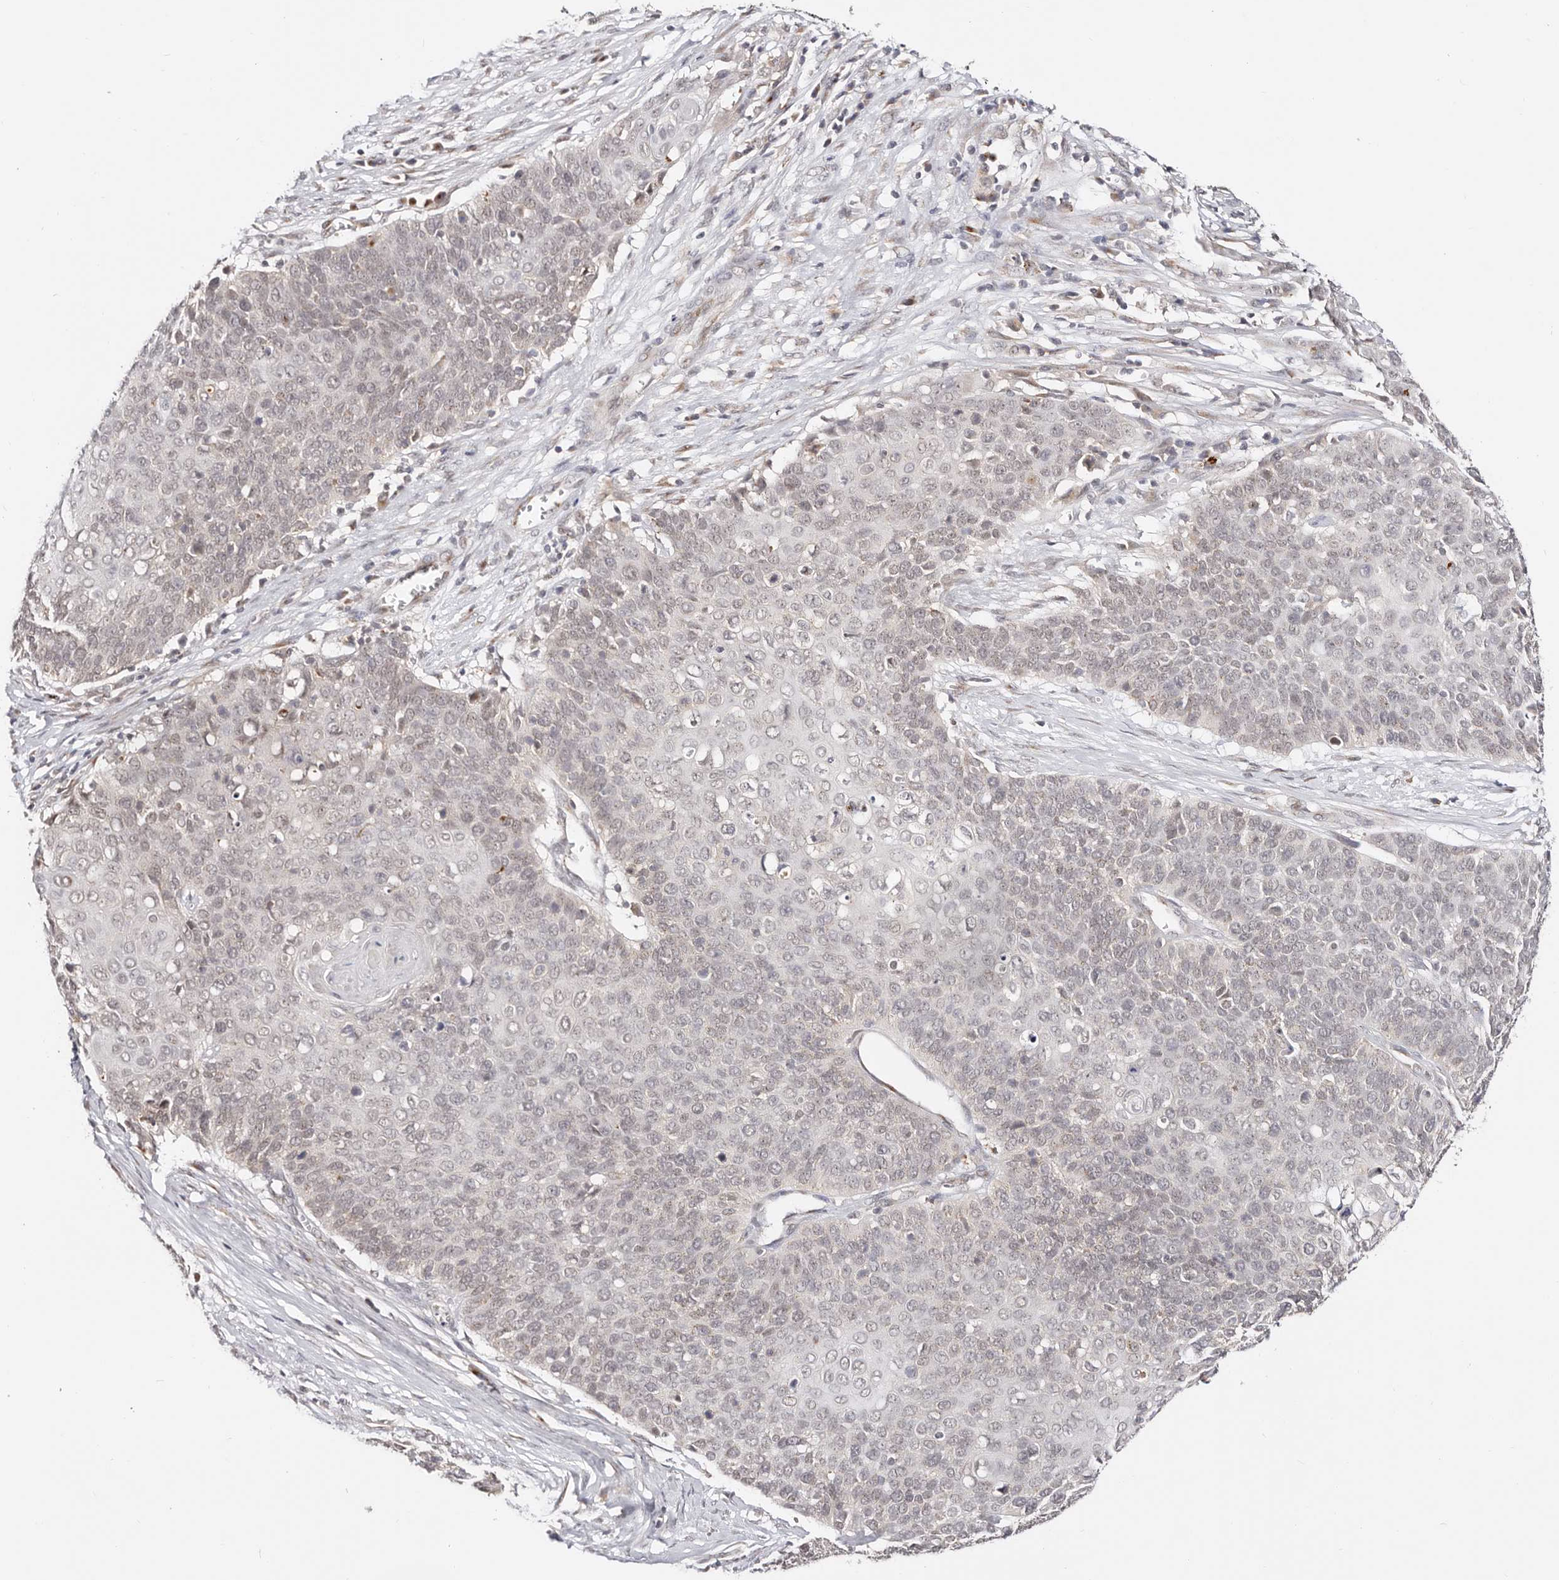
{"staining": {"intensity": "weak", "quantity": "25%-75%", "location": "nuclear"}, "tissue": "cervical cancer", "cell_type": "Tumor cells", "image_type": "cancer", "snomed": [{"axis": "morphology", "description": "Squamous cell carcinoma, NOS"}, {"axis": "topography", "description": "Cervix"}], "caption": "Brown immunohistochemical staining in human cervical squamous cell carcinoma reveals weak nuclear positivity in approximately 25%-75% of tumor cells. (DAB (3,3'-diaminobenzidine) IHC, brown staining for protein, blue staining for nuclei).", "gene": "VIPAS39", "patient": {"sex": "female", "age": 39}}